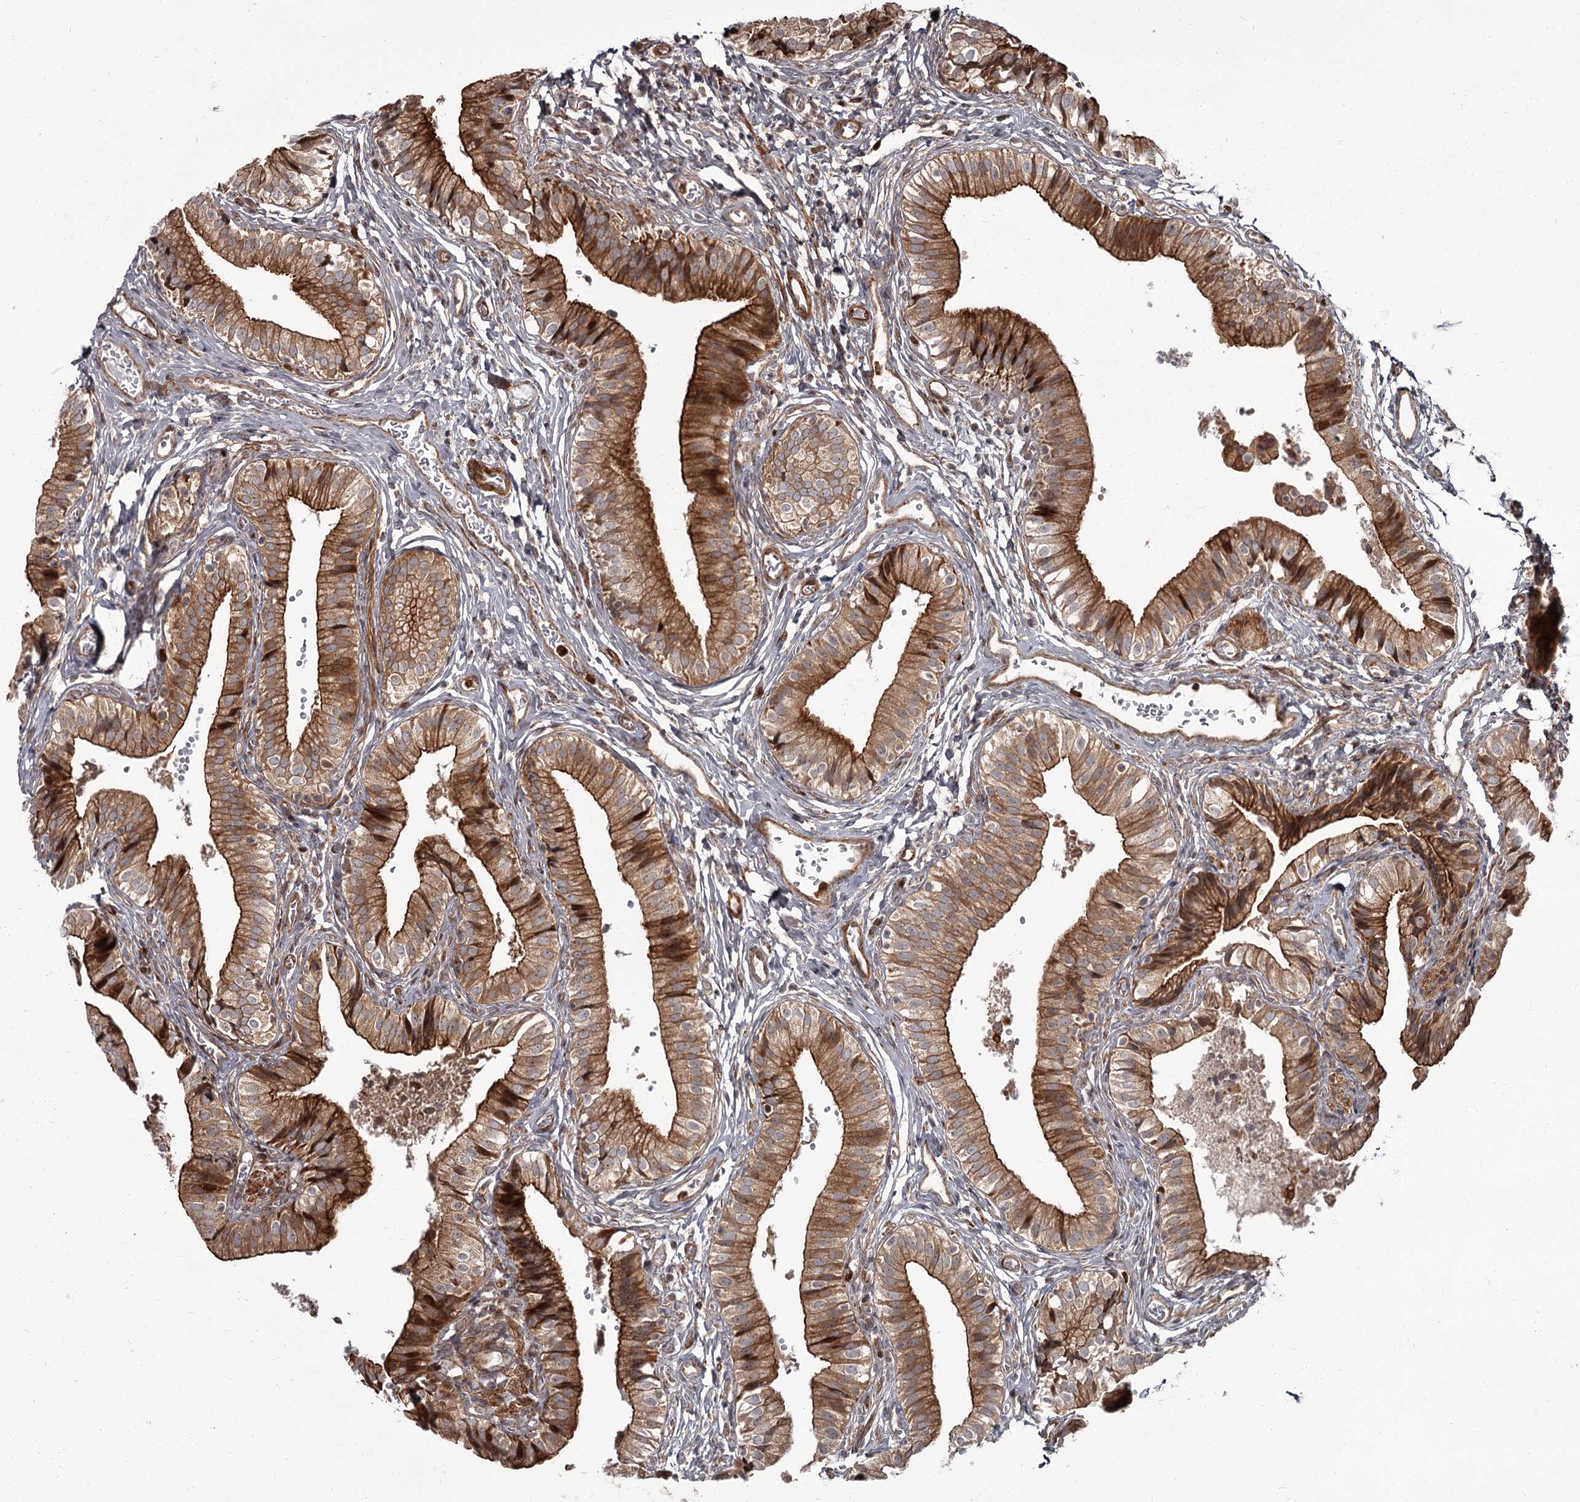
{"staining": {"intensity": "moderate", "quantity": ">75%", "location": "cytoplasmic/membranous"}, "tissue": "gallbladder", "cell_type": "Glandular cells", "image_type": "normal", "snomed": [{"axis": "morphology", "description": "Normal tissue, NOS"}, {"axis": "topography", "description": "Gallbladder"}], "caption": "Glandular cells exhibit medium levels of moderate cytoplasmic/membranous expression in about >75% of cells in unremarkable human gallbladder. (DAB (3,3'-diaminobenzidine) = brown stain, brightfield microscopy at high magnification).", "gene": "THAP9", "patient": {"sex": "female", "age": 47}}